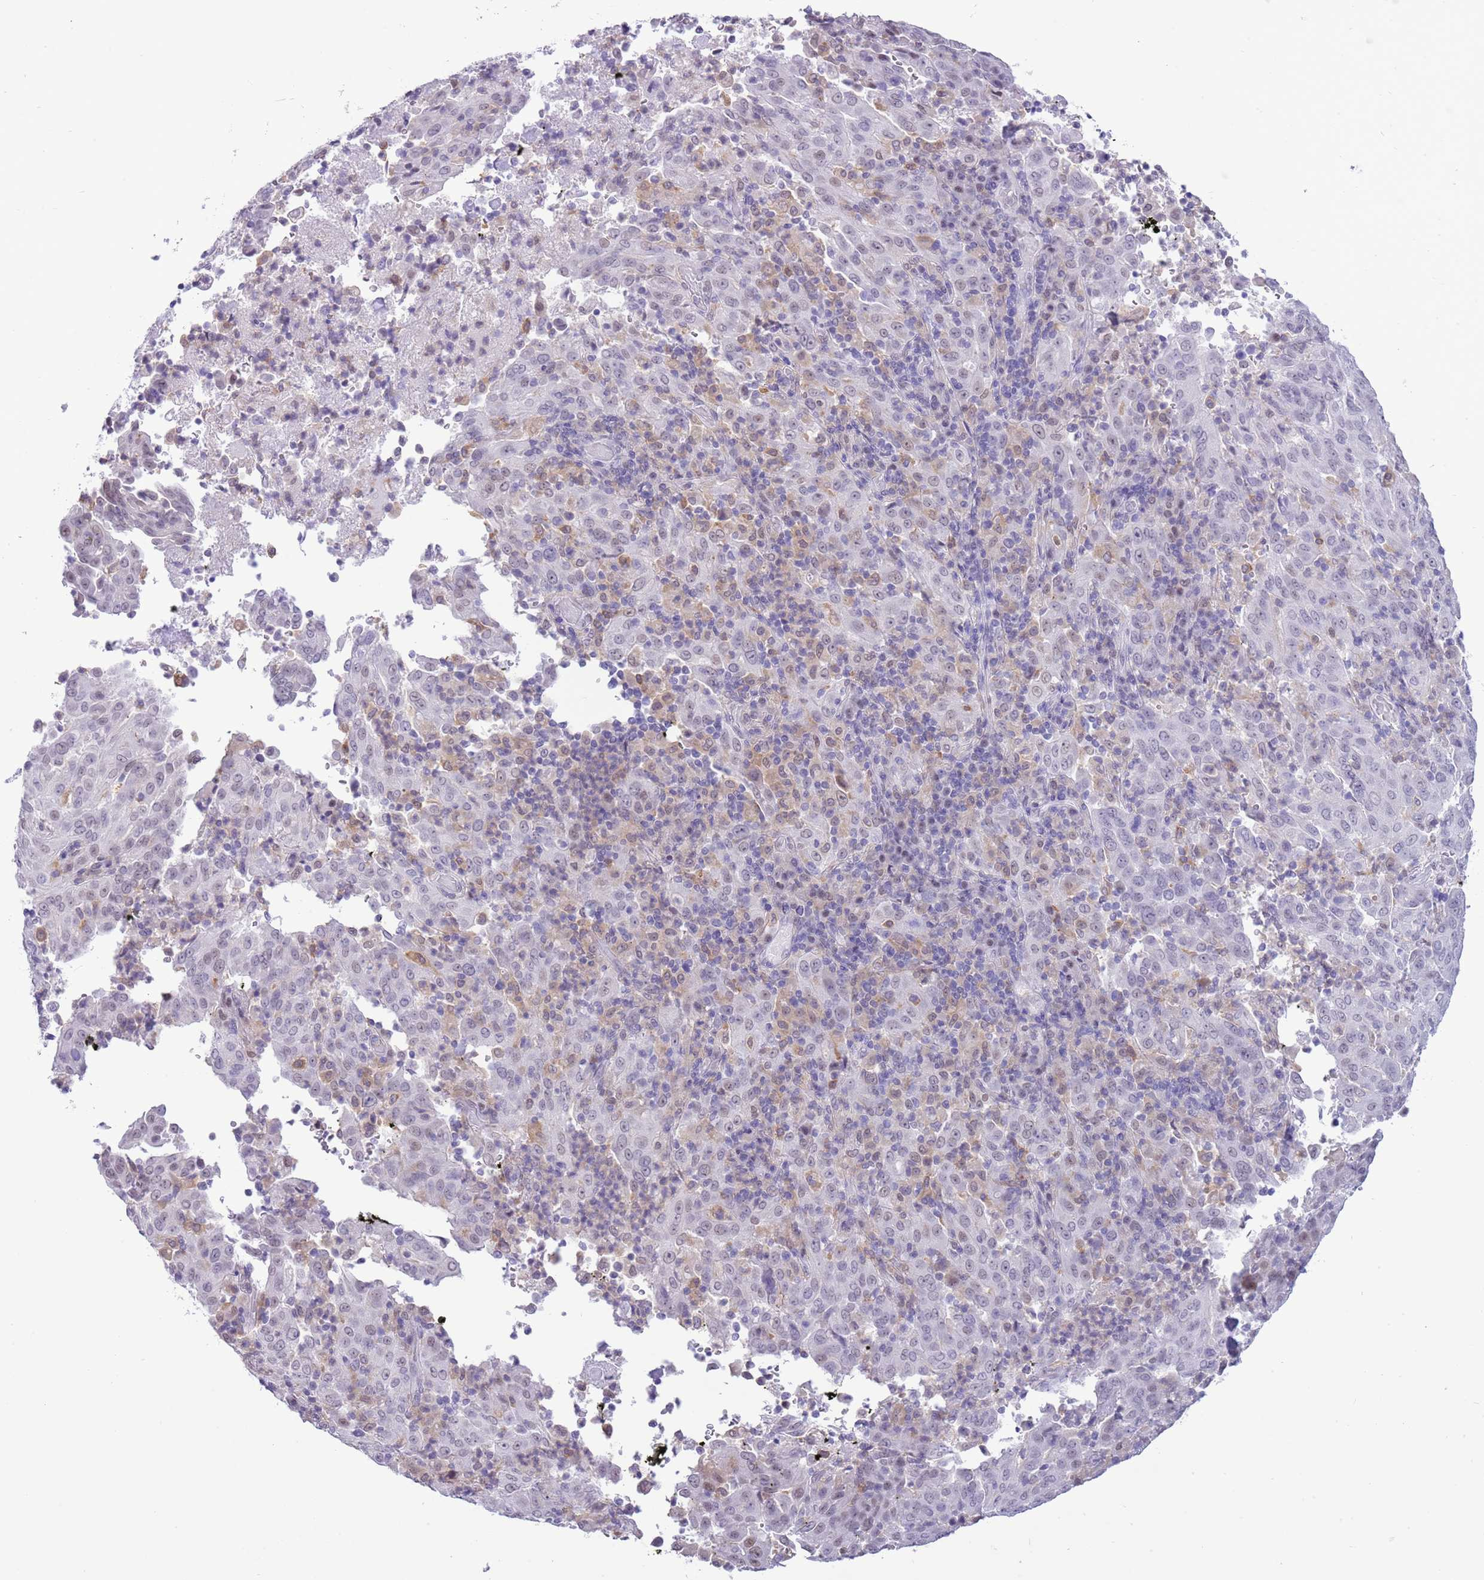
{"staining": {"intensity": "negative", "quantity": "none", "location": "none"}, "tissue": "pancreatic cancer", "cell_type": "Tumor cells", "image_type": "cancer", "snomed": [{"axis": "morphology", "description": "Adenocarcinoma, NOS"}, {"axis": "topography", "description": "Pancreas"}], "caption": "Protein analysis of adenocarcinoma (pancreatic) reveals no significant expression in tumor cells.", "gene": "PPP1R17", "patient": {"sex": "male", "age": 63}}